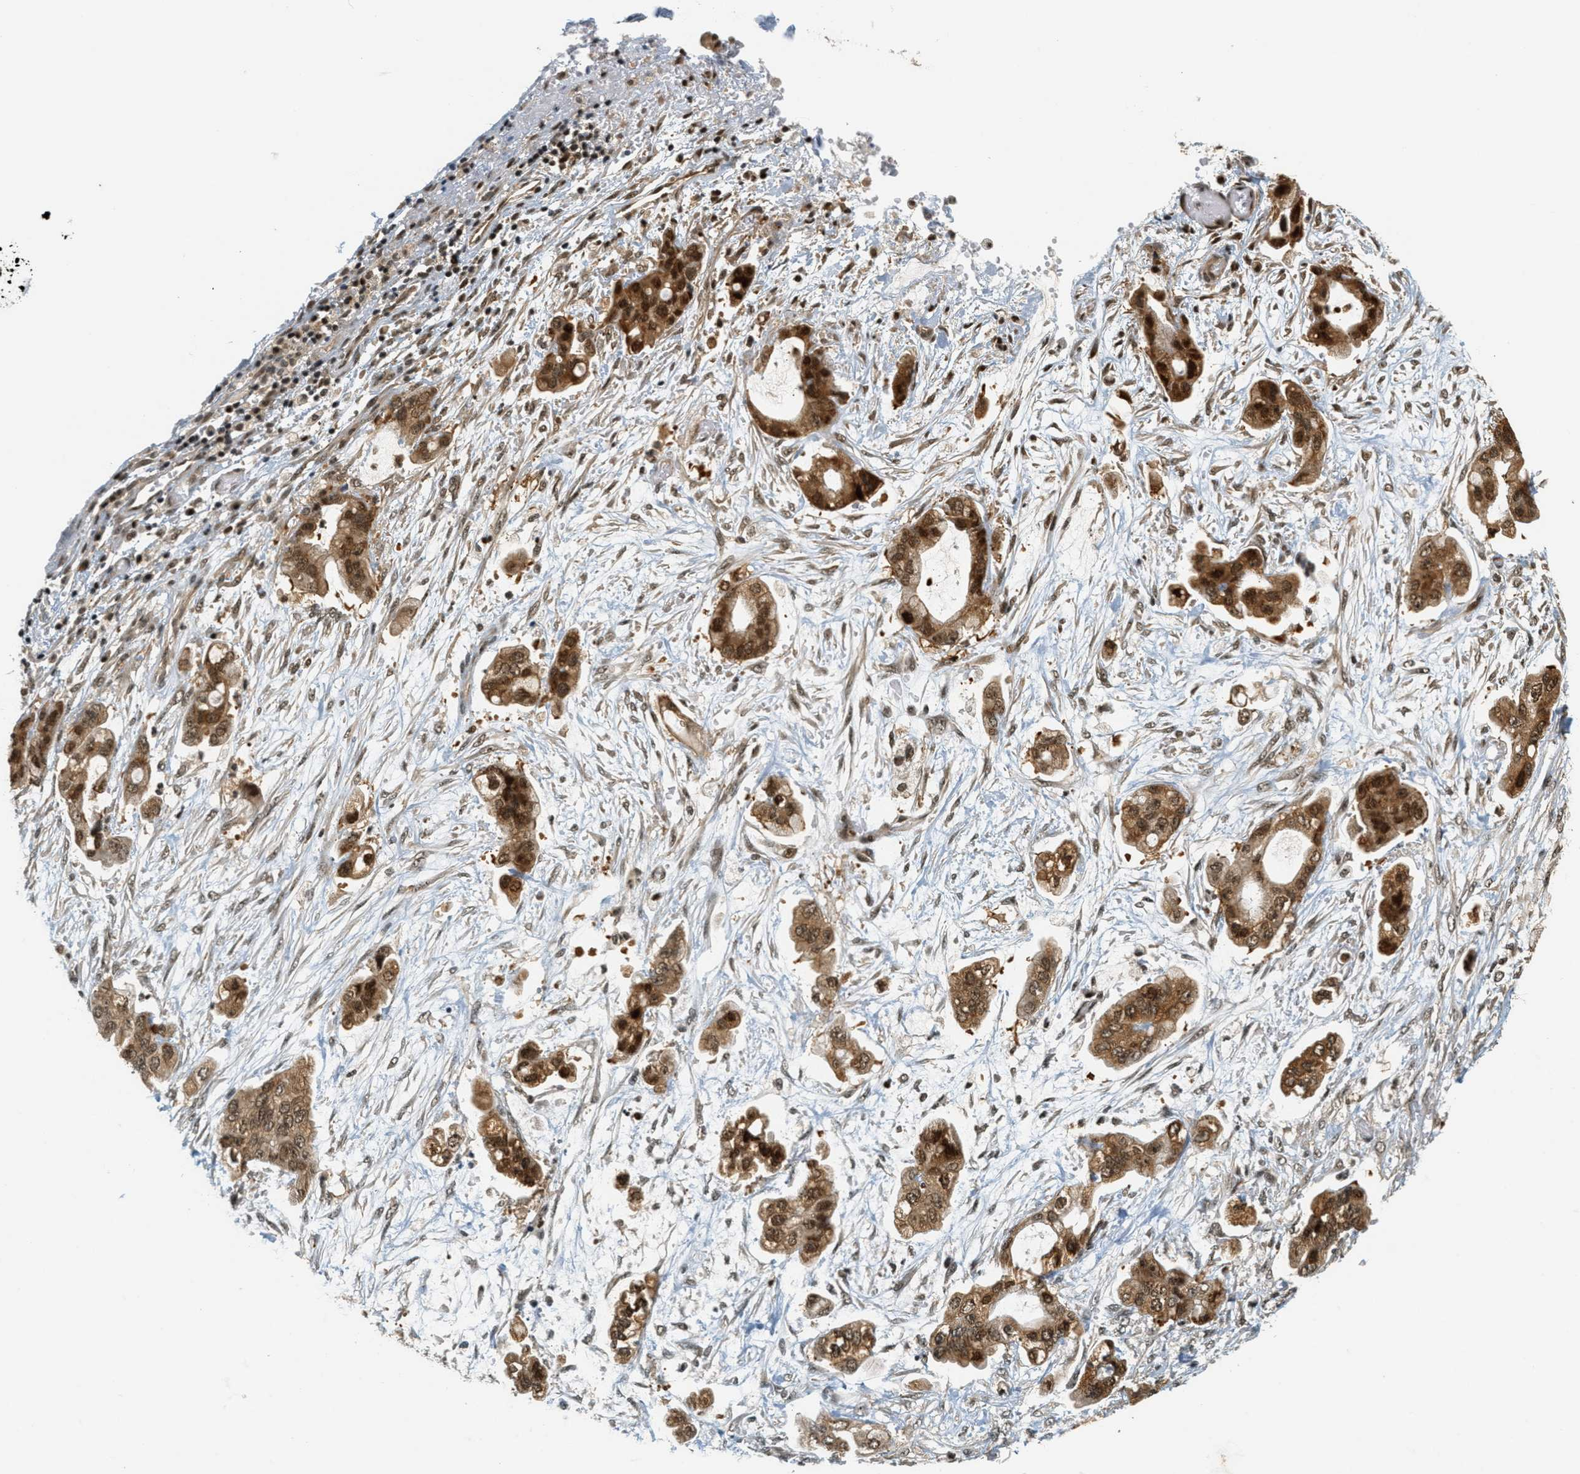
{"staining": {"intensity": "strong", "quantity": ">75%", "location": "cytoplasmic/membranous,nuclear"}, "tissue": "stomach cancer", "cell_type": "Tumor cells", "image_type": "cancer", "snomed": [{"axis": "morphology", "description": "Adenocarcinoma, NOS"}, {"axis": "topography", "description": "Stomach"}], "caption": "Stomach adenocarcinoma stained with immunohistochemistry (IHC) reveals strong cytoplasmic/membranous and nuclear expression in about >75% of tumor cells. The protein of interest is shown in brown color, while the nuclei are stained blue.", "gene": "FOXM1", "patient": {"sex": "male", "age": 62}}